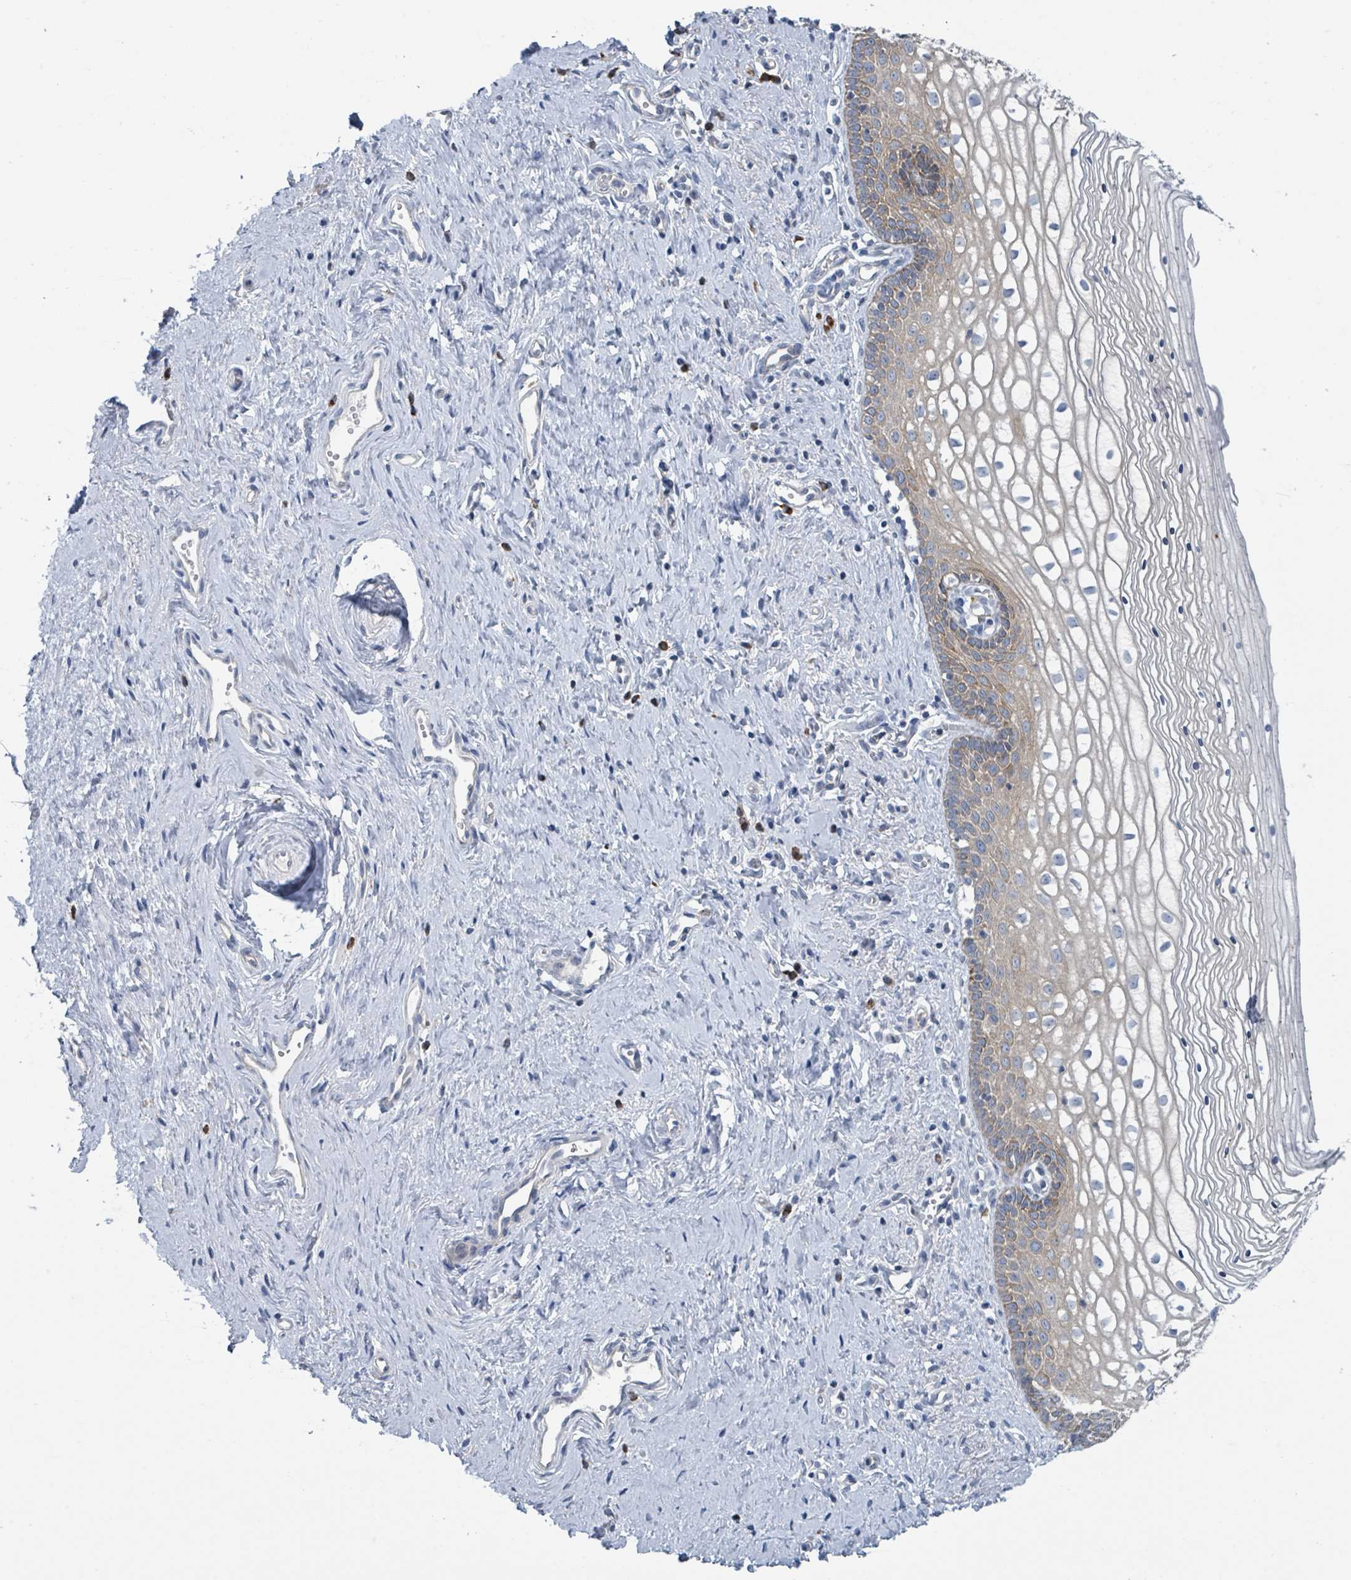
{"staining": {"intensity": "moderate", "quantity": "25%-75%", "location": "cytoplasmic/membranous"}, "tissue": "vagina", "cell_type": "Squamous epithelial cells", "image_type": "normal", "snomed": [{"axis": "morphology", "description": "Normal tissue, NOS"}, {"axis": "topography", "description": "Vagina"}], "caption": "The micrograph exhibits staining of unremarkable vagina, revealing moderate cytoplasmic/membranous protein expression (brown color) within squamous epithelial cells. (Brightfield microscopy of DAB IHC at high magnification).", "gene": "ANKRD55", "patient": {"sex": "female", "age": 59}}